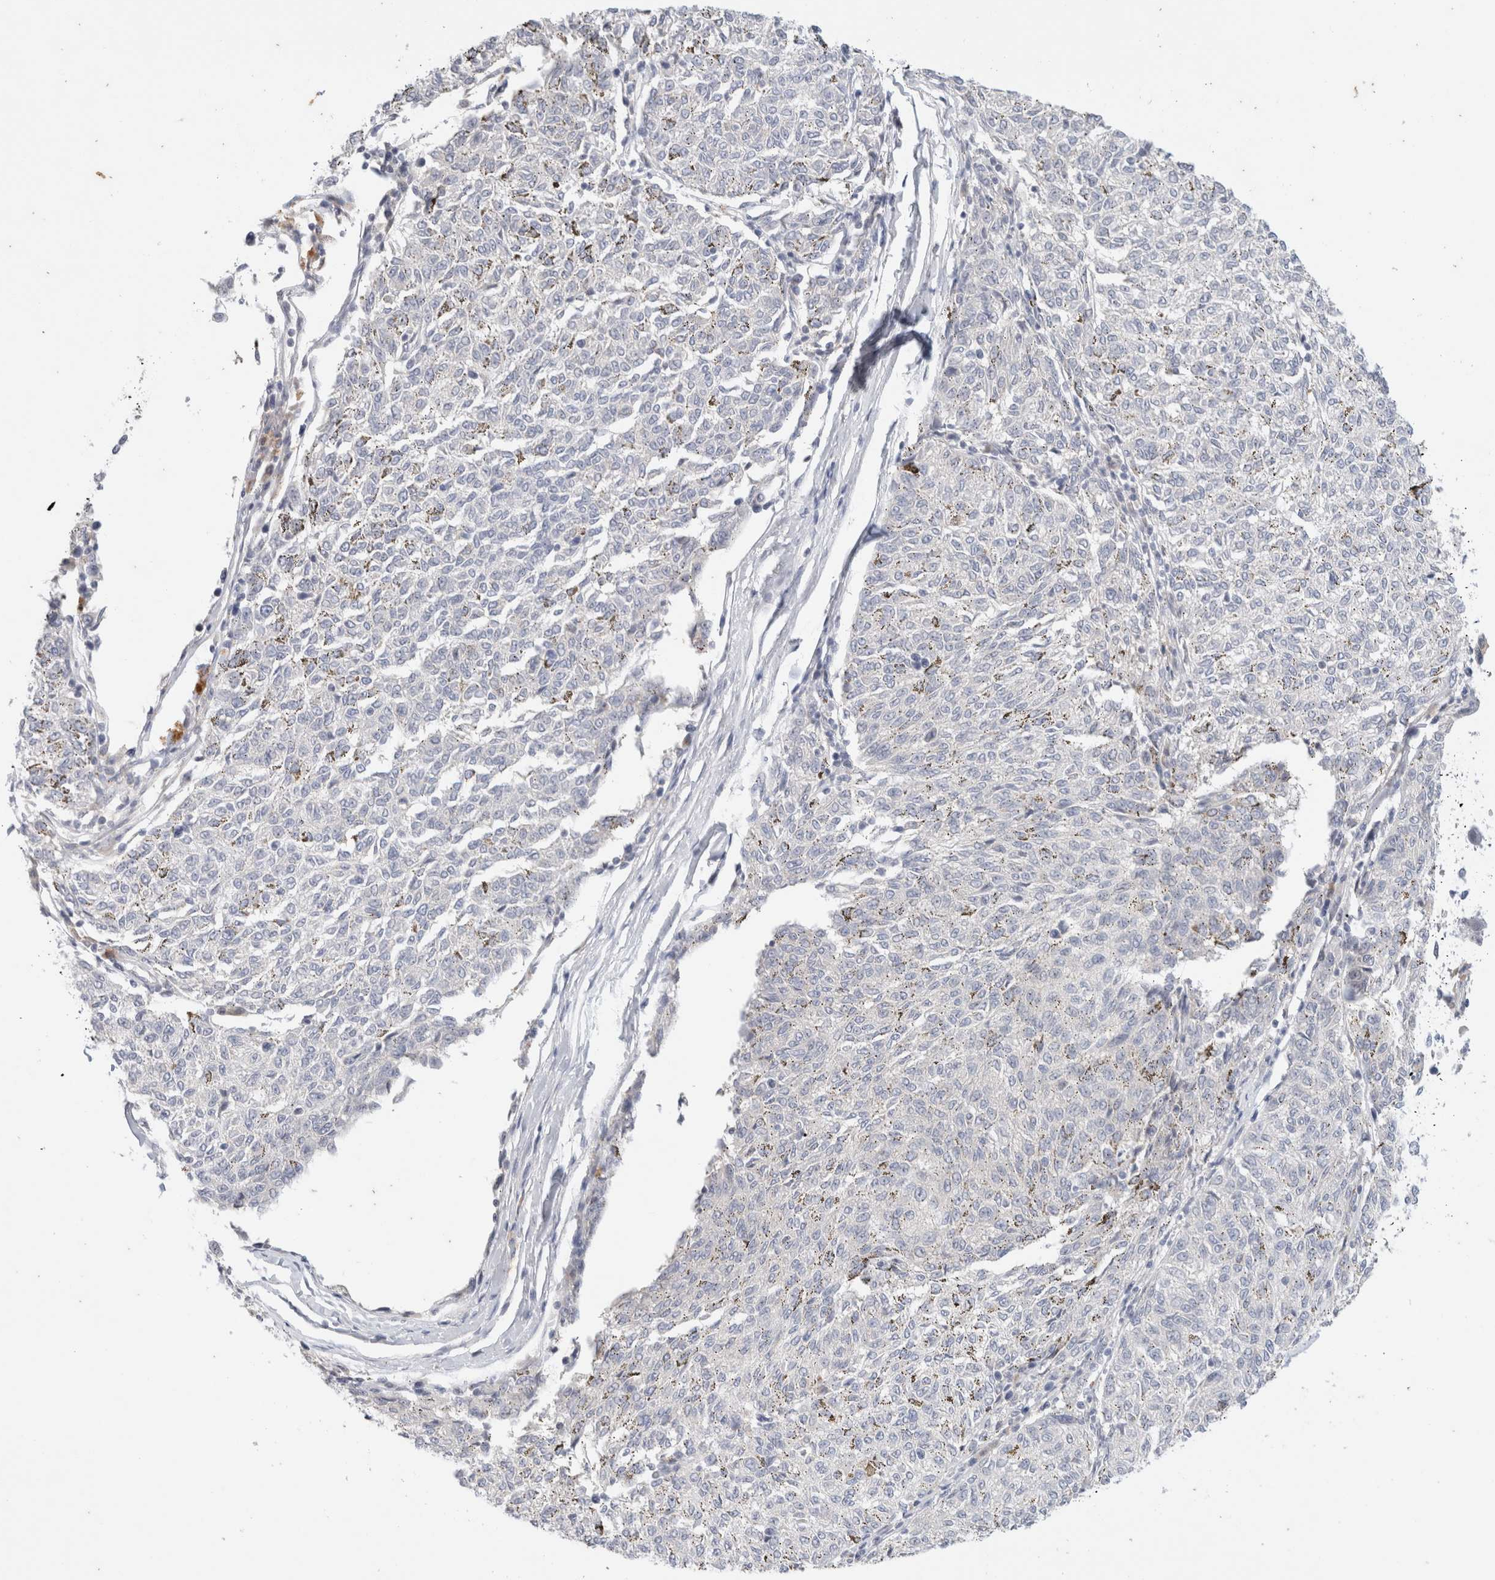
{"staining": {"intensity": "negative", "quantity": "none", "location": "none"}, "tissue": "melanoma", "cell_type": "Tumor cells", "image_type": "cancer", "snomed": [{"axis": "morphology", "description": "Malignant melanoma, NOS"}, {"axis": "topography", "description": "Skin"}], "caption": "This is an immunohistochemistry (IHC) histopathology image of malignant melanoma. There is no positivity in tumor cells.", "gene": "SPRTN", "patient": {"sex": "female", "age": 72}}